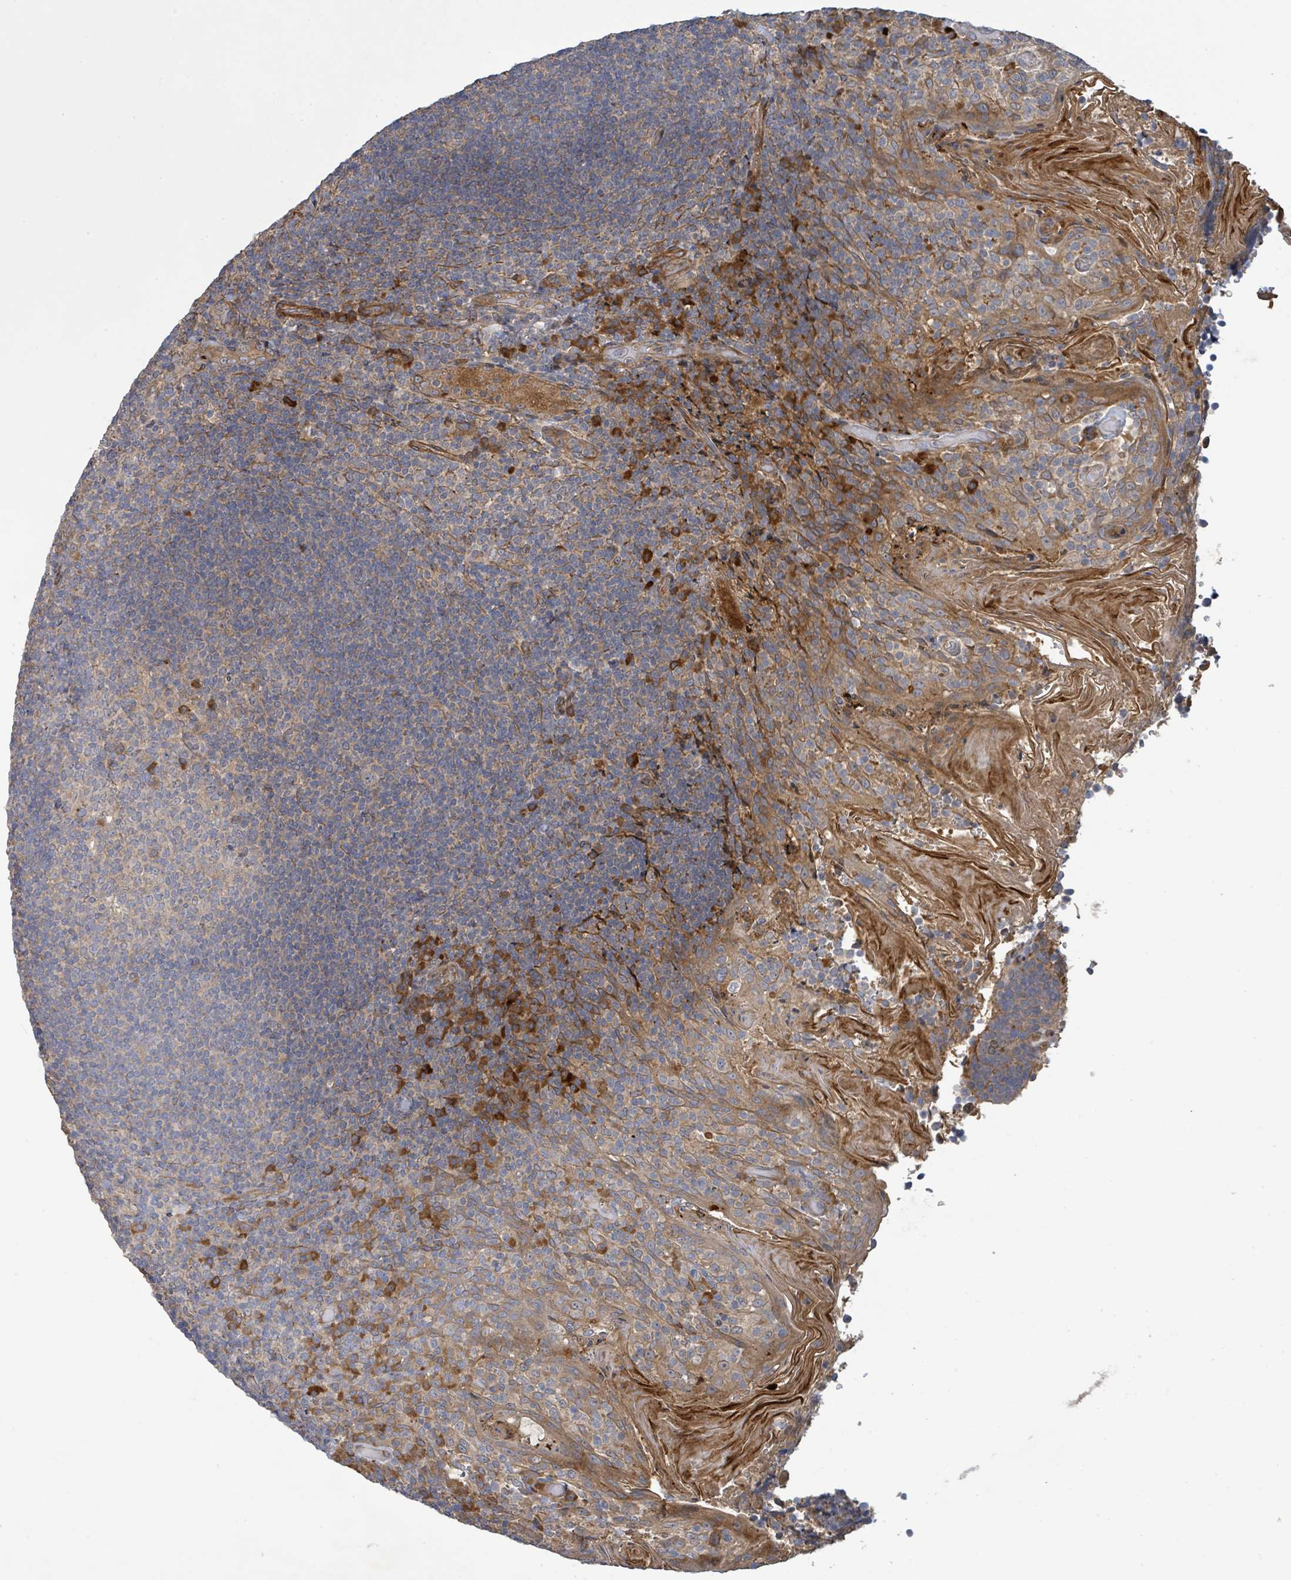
{"staining": {"intensity": "negative", "quantity": "none", "location": "none"}, "tissue": "tonsil", "cell_type": "Germinal center cells", "image_type": "normal", "snomed": [{"axis": "morphology", "description": "Normal tissue, NOS"}, {"axis": "topography", "description": "Tonsil"}], "caption": "Human tonsil stained for a protein using IHC exhibits no staining in germinal center cells.", "gene": "STARD4", "patient": {"sex": "female", "age": 10}}